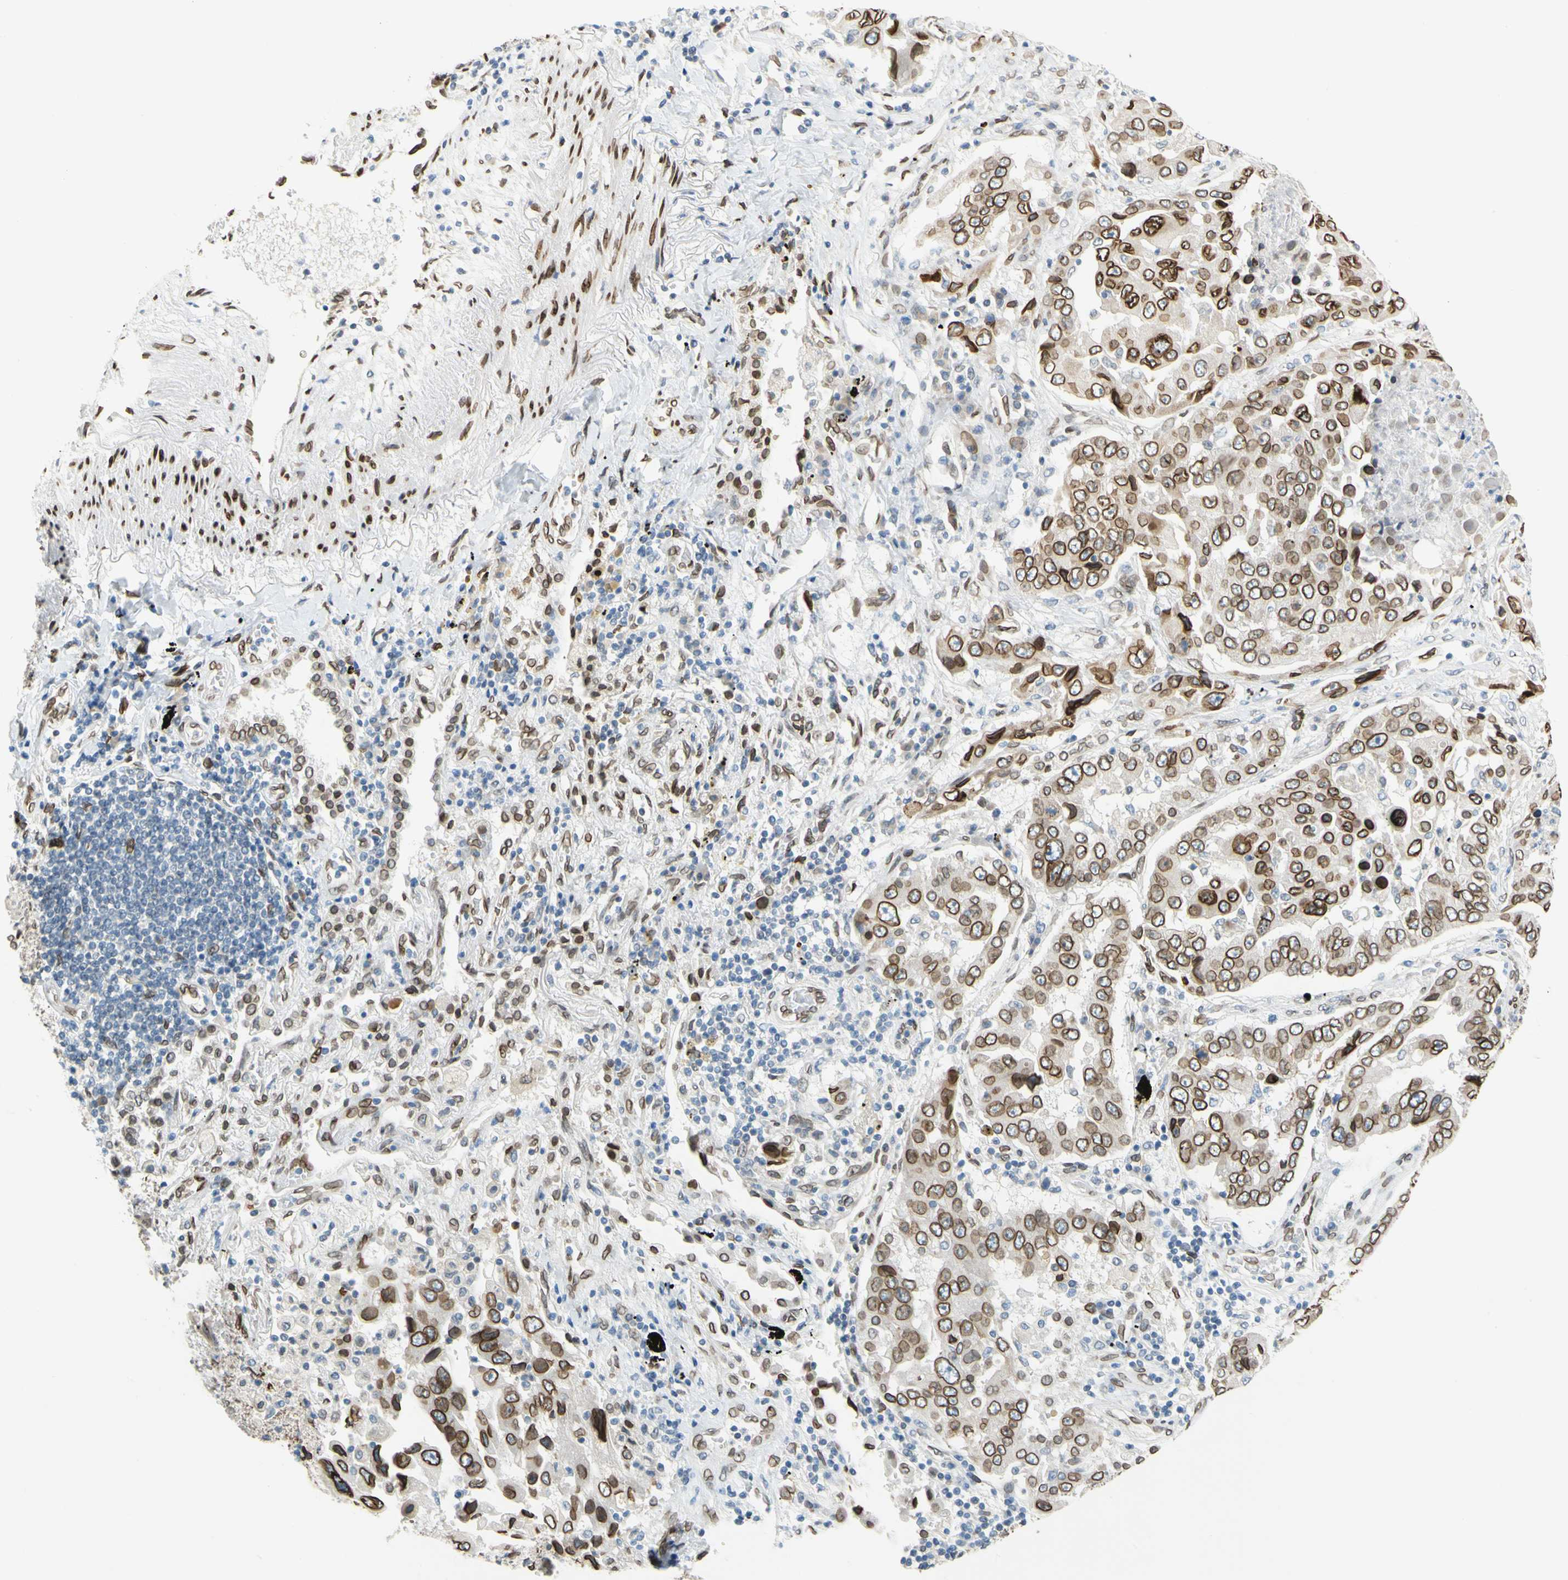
{"staining": {"intensity": "strong", "quantity": ">75%", "location": "cytoplasmic/membranous,nuclear"}, "tissue": "lung cancer", "cell_type": "Tumor cells", "image_type": "cancer", "snomed": [{"axis": "morphology", "description": "Adenocarcinoma, NOS"}, {"axis": "topography", "description": "Lung"}], "caption": "This image displays lung cancer stained with immunohistochemistry (IHC) to label a protein in brown. The cytoplasmic/membranous and nuclear of tumor cells show strong positivity for the protein. Nuclei are counter-stained blue.", "gene": "SUN1", "patient": {"sex": "female", "age": 65}}